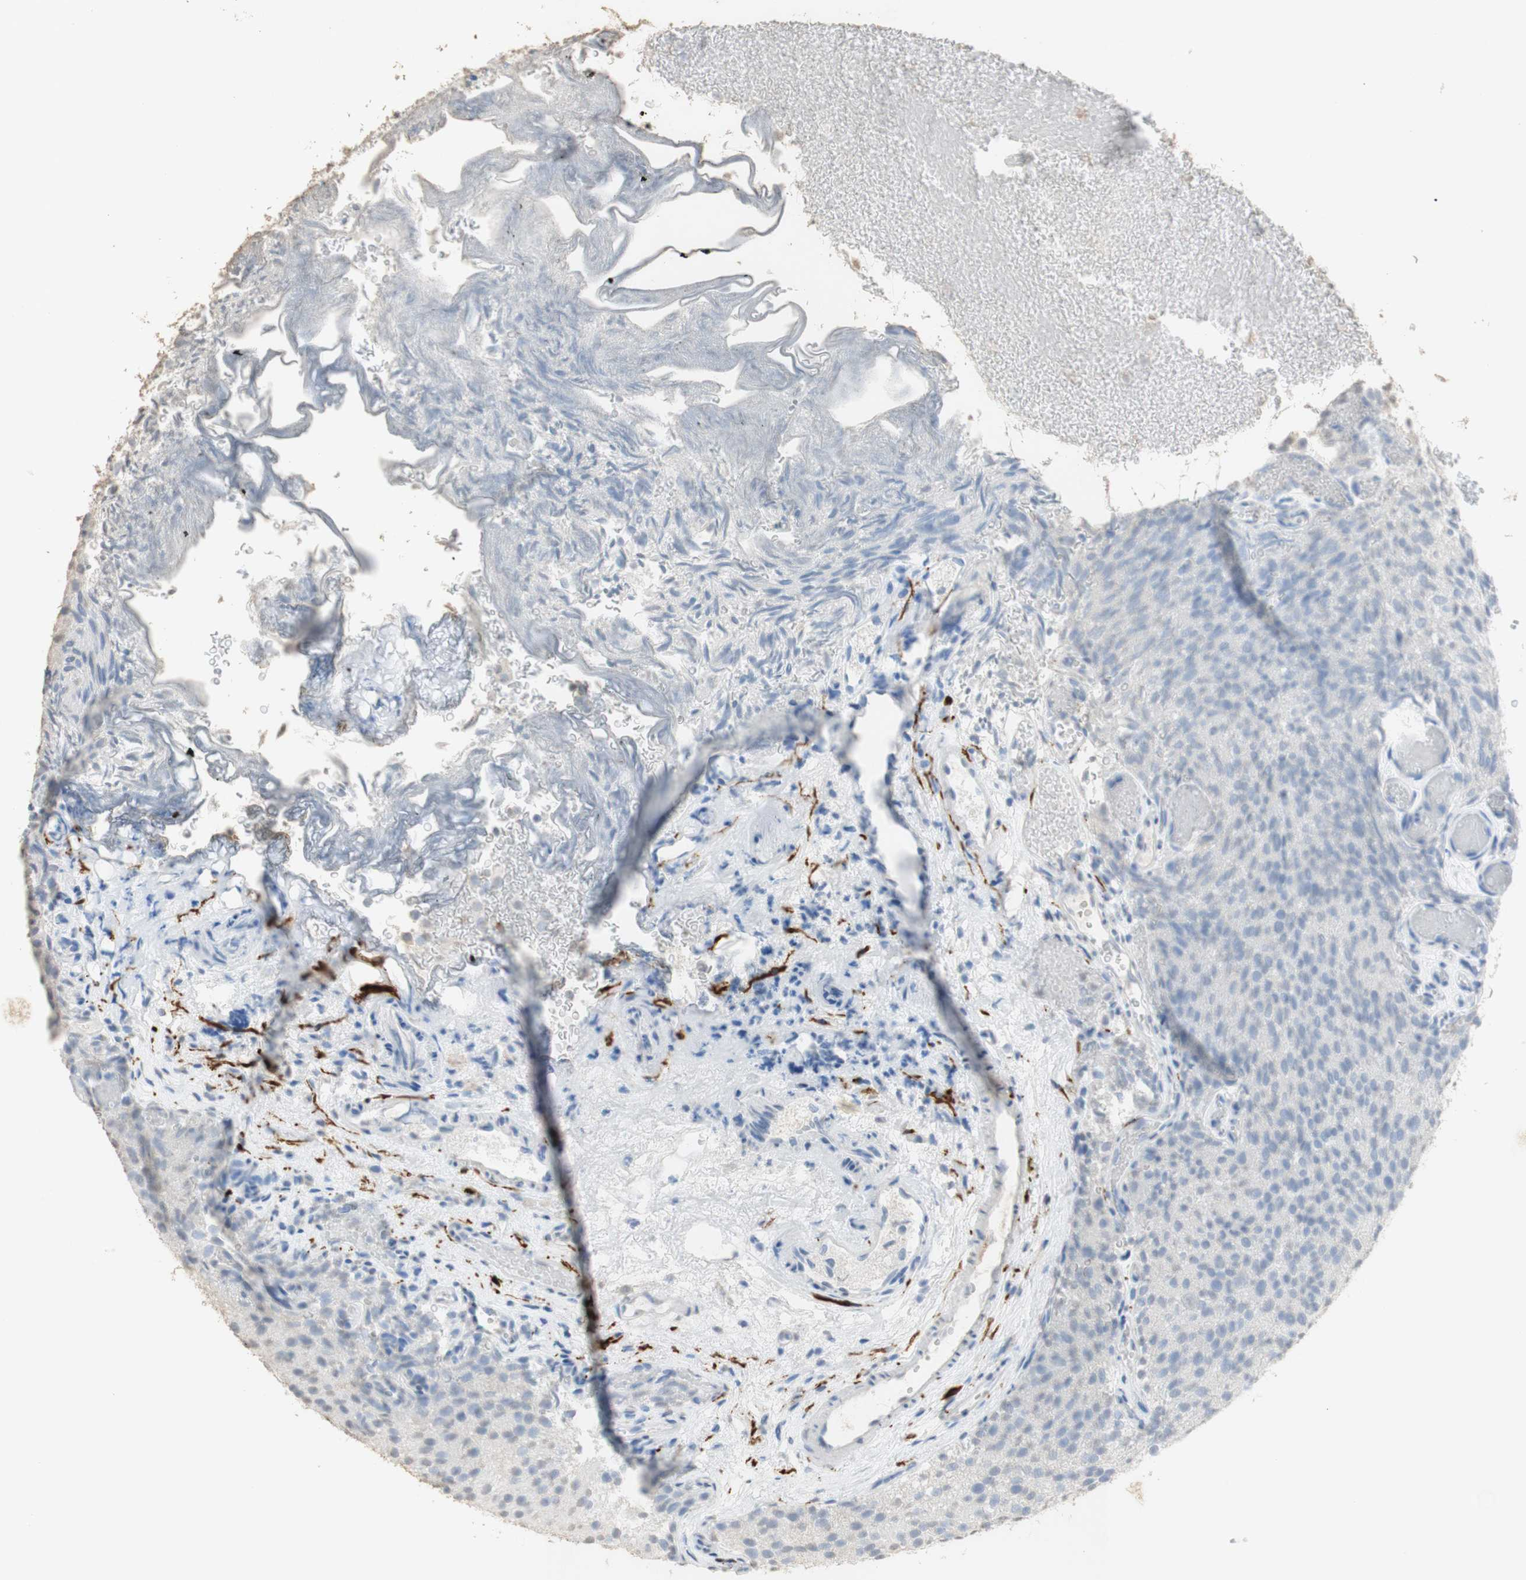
{"staining": {"intensity": "weak", "quantity": "<25%", "location": "cytoplasmic/membranous,nuclear"}, "tissue": "urothelial cancer", "cell_type": "Tumor cells", "image_type": "cancer", "snomed": [{"axis": "morphology", "description": "Urothelial carcinoma, Low grade"}, {"axis": "topography", "description": "Urinary bladder"}], "caption": "Immunohistochemistry histopathology image of neoplastic tissue: human urothelial carcinoma (low-grade) stained with DAB shows no significant protein positivity in tumor cells.", "gene": "L1CAM", "patient": {"sex": "male", "age": 78}}